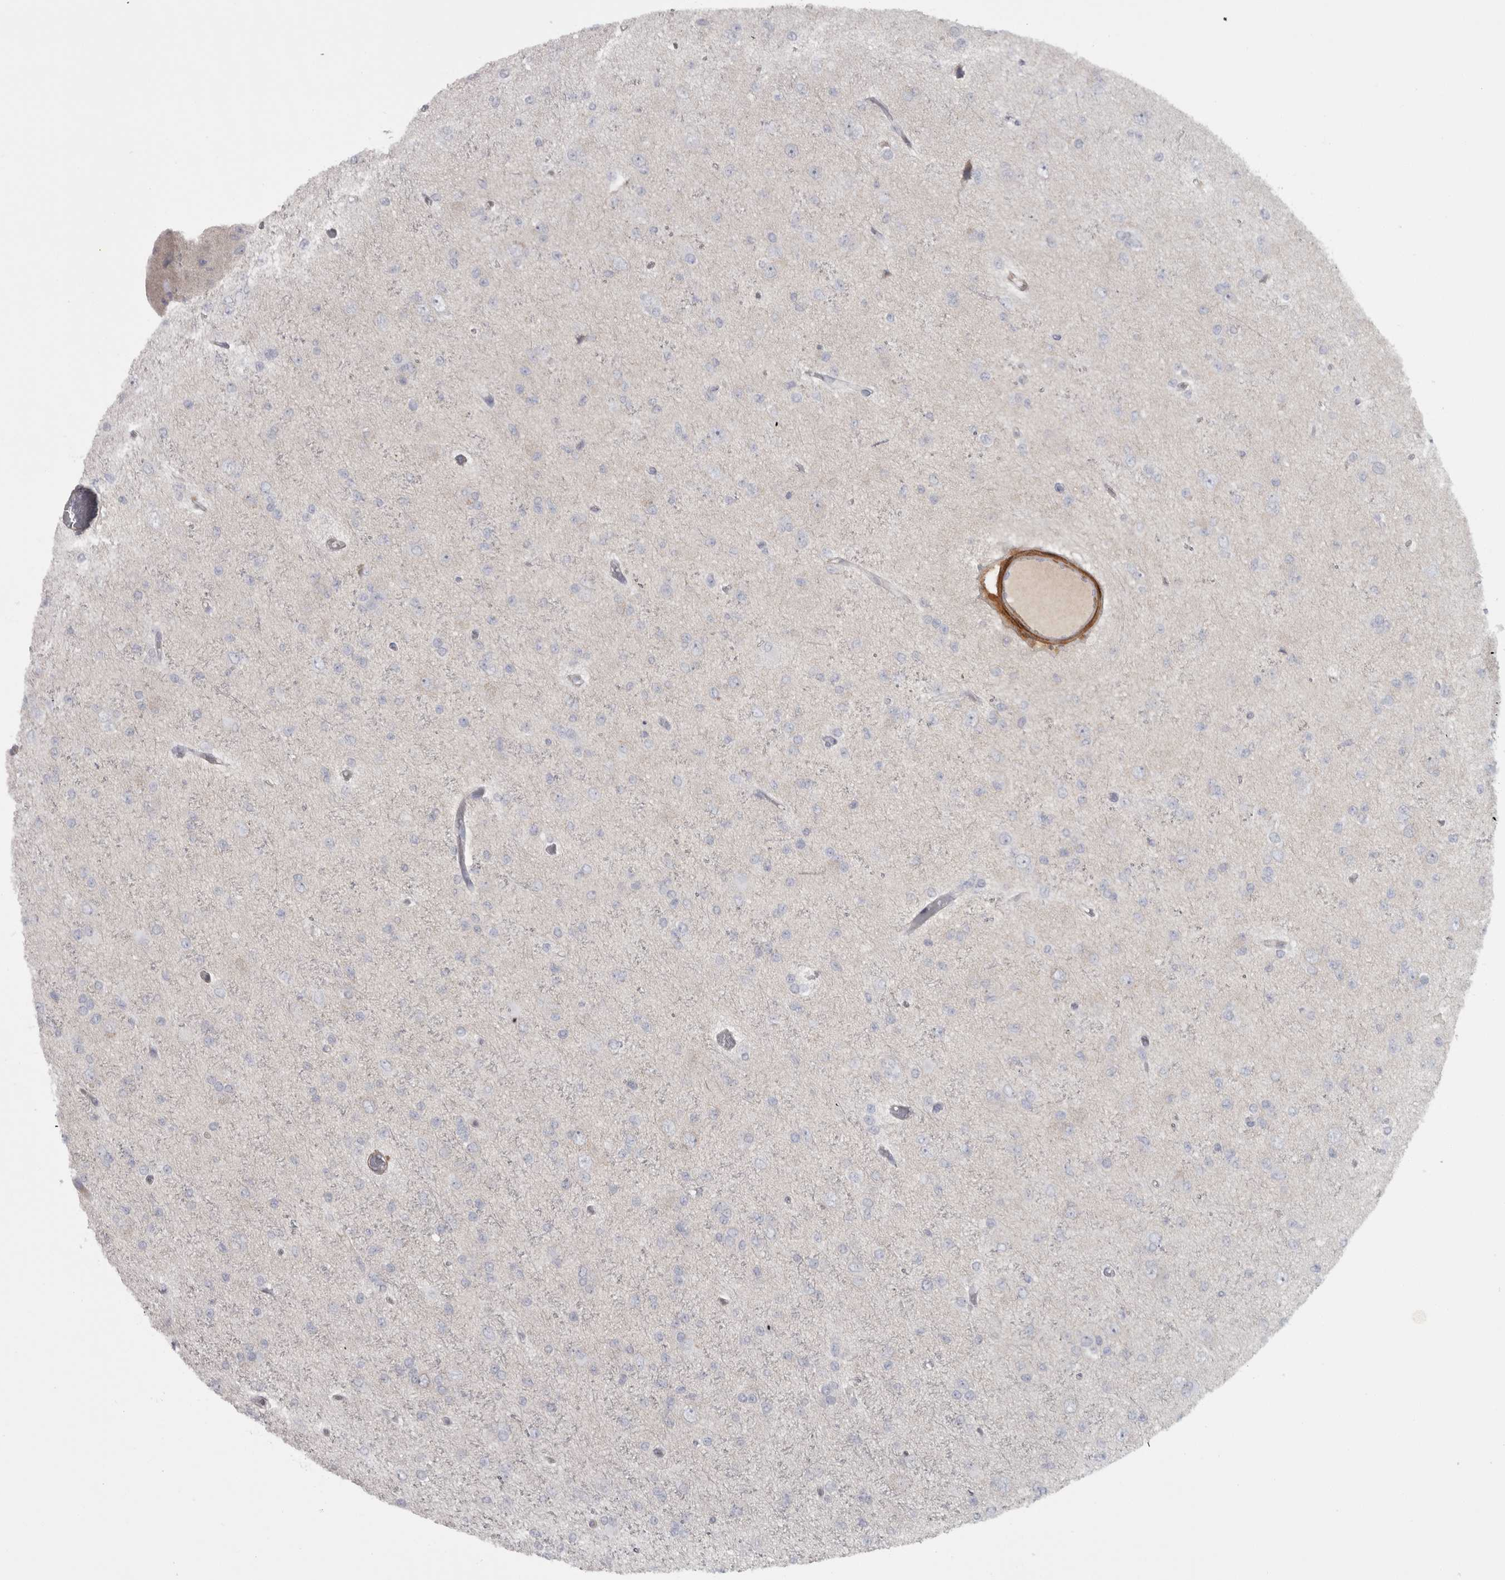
{"staining": {"intensity": "negative", "quantity": "none", "location": "none"}, "tissue": "glioma", "cell_type": "Tumor cells", "image_type": "cancer", "snomed": [{"axis": "morphology", "description": "Glioma, malignant, Low grade"}, {"axis": "topography", "description": "Brain"}], "caption": "An immunohistochemistry image of glioma is shown. There is no staining in tumor cells of glioma. Nuclei are stained in blue.", "gene": "PPP1R12B", "patient": {"sex": "female", "age": 22}}